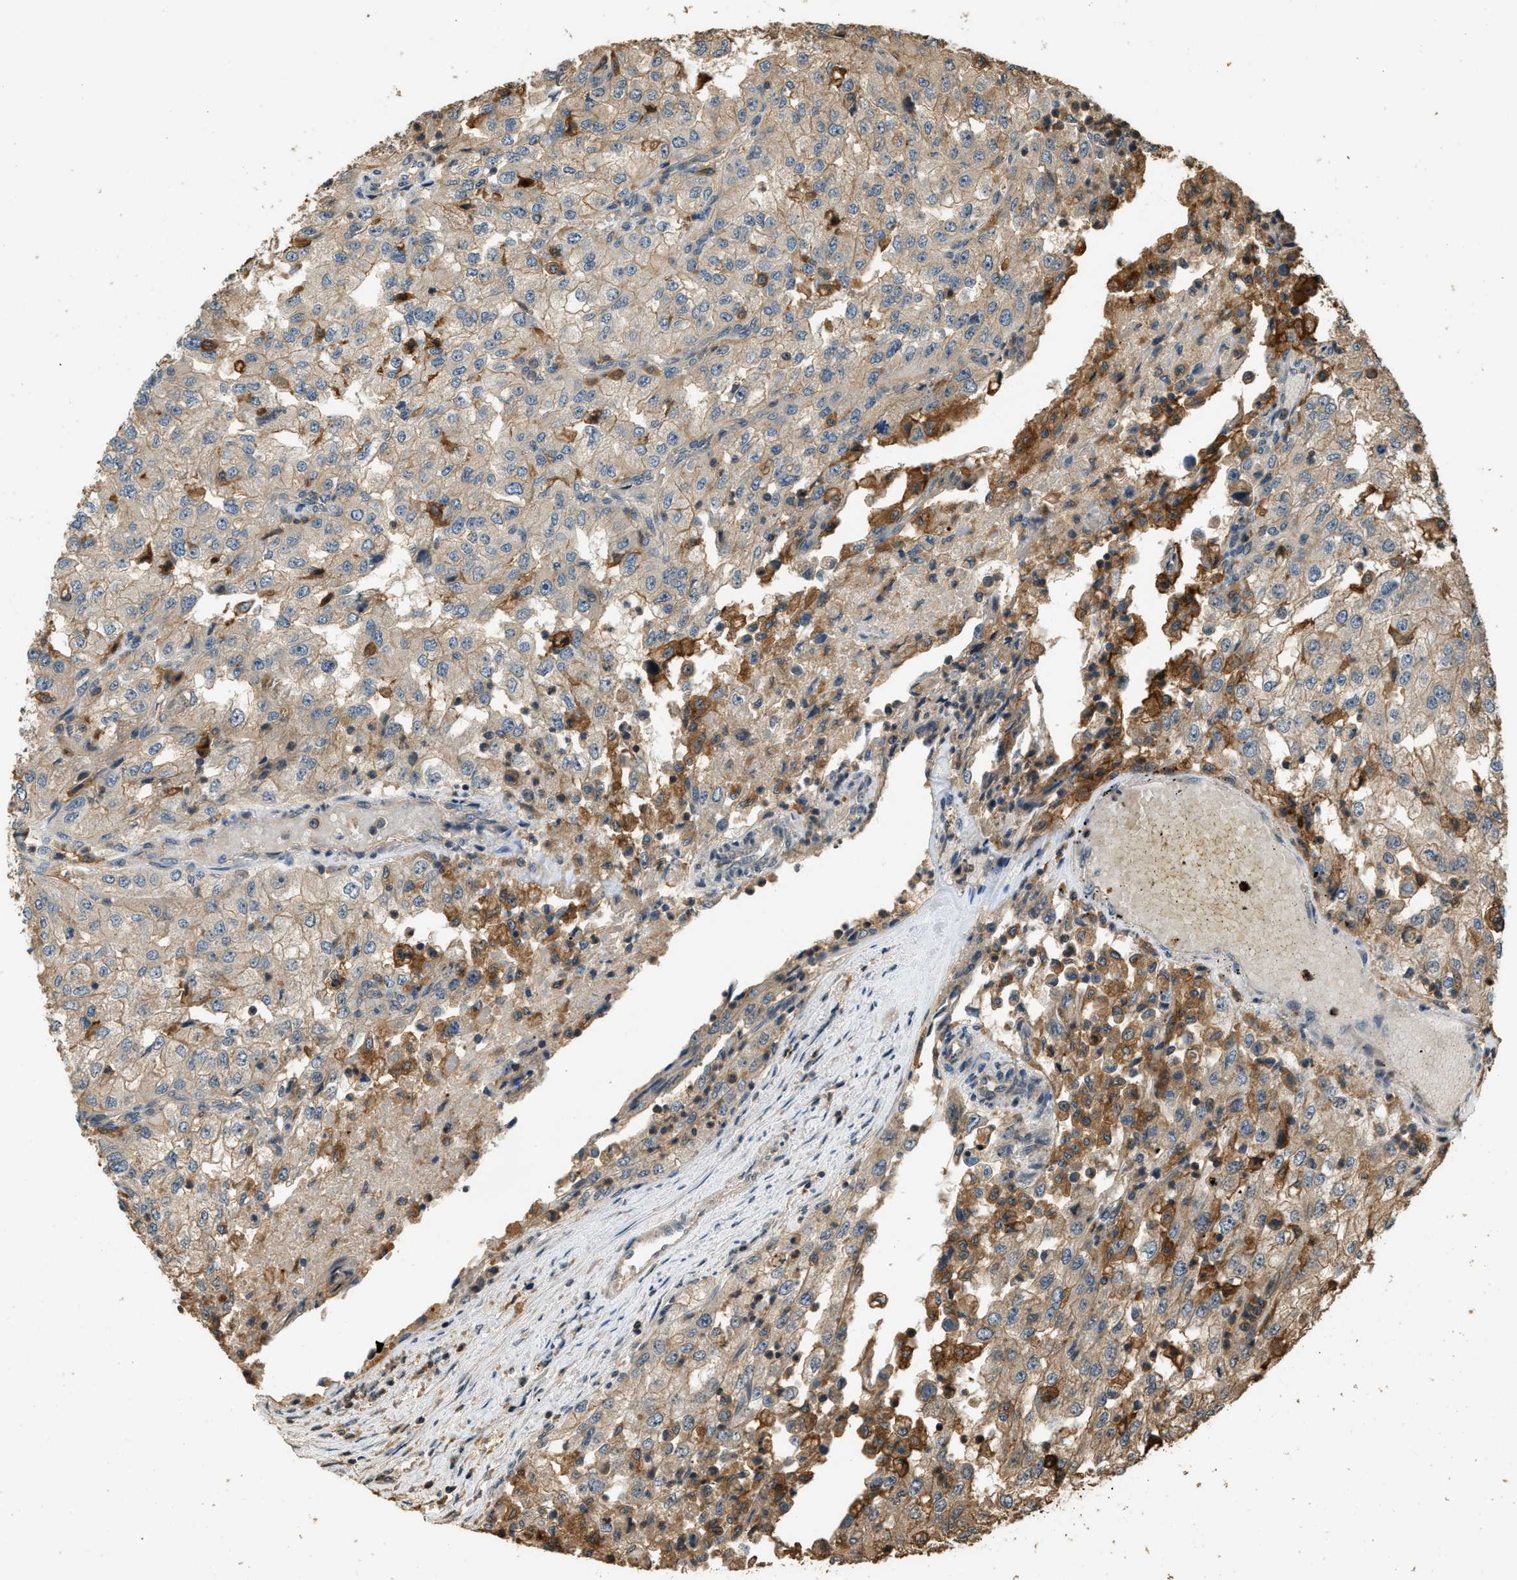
{"staining": {"intensity": "moderate", "quantity": "<25%", "location": "cytoplasmic/membranous"}, "tissue": "renal cancer", "cell_type": "Tumor cells", "image_type": "cancer", "snomed": [{"axis": "morphology", "description": "Adenocarcinoma, NOS"}, {"axis": "topography", "description": "Kidney"}], "caption": "Human renal cancer stained with a protein marker exhibits moderate staining in tumor cells.", "gene": "RAP2A", "patient": {"sex": "female", "age": 54}}